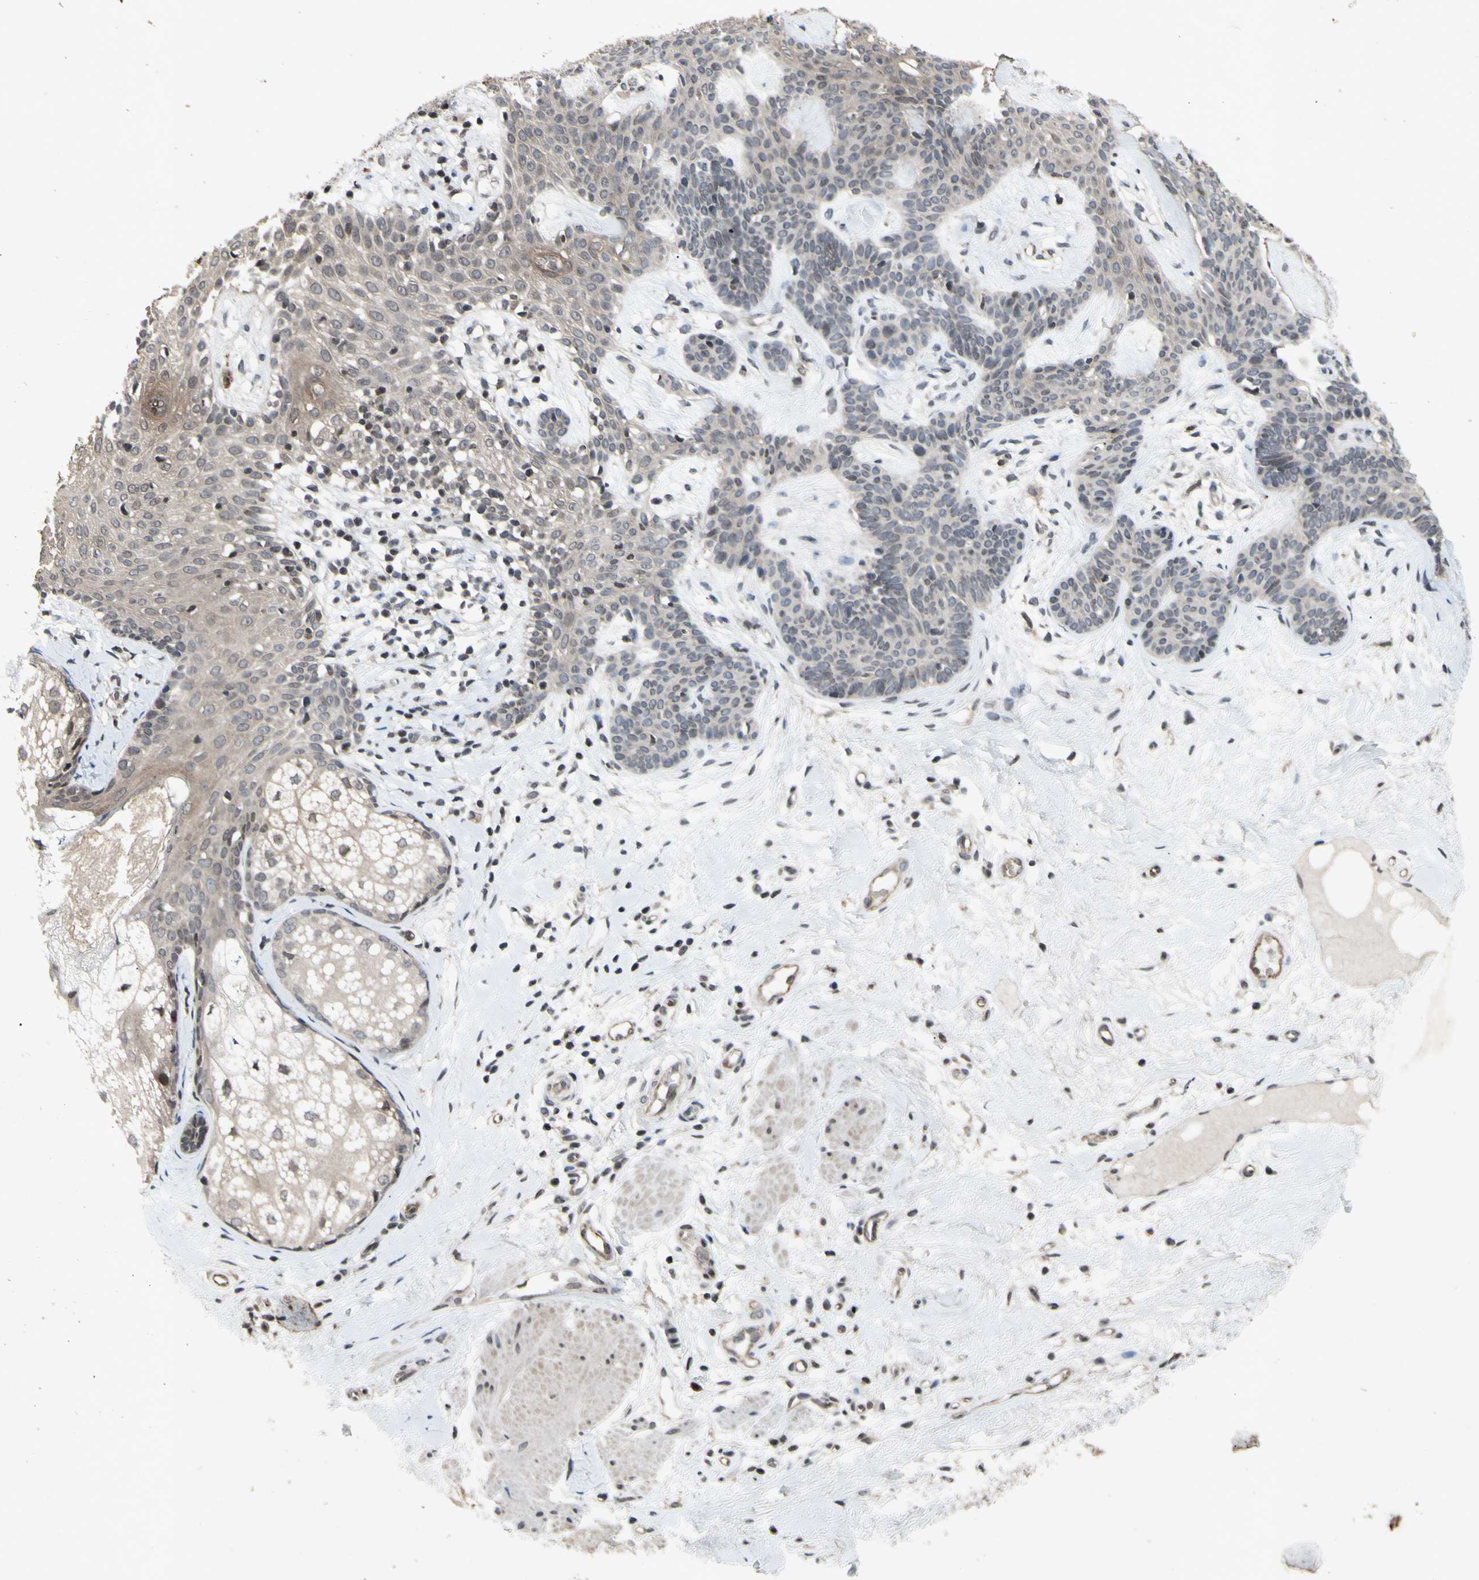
{"staining": {"intensity": "negative", "quantity": "none", "location": "none"}, "tissue": "skin cancer", "cell_type": "Tumor cells", "image_type": "cancer", "snomed": [{"axis": "morphology", "description": "Developmental malformation"}, {"axis": "morphology", "description": "Basal cell carcinoma"}, {"axis": "topography", "description": "Skin"}], "caption": "High power microscopy histopathology image of an IHC histopathology image of skin basal cell carcinoma, revealing no significant staining in tumor cells.", "gene": "XPO1", "patient": {"sex": "female", "age": 62}}